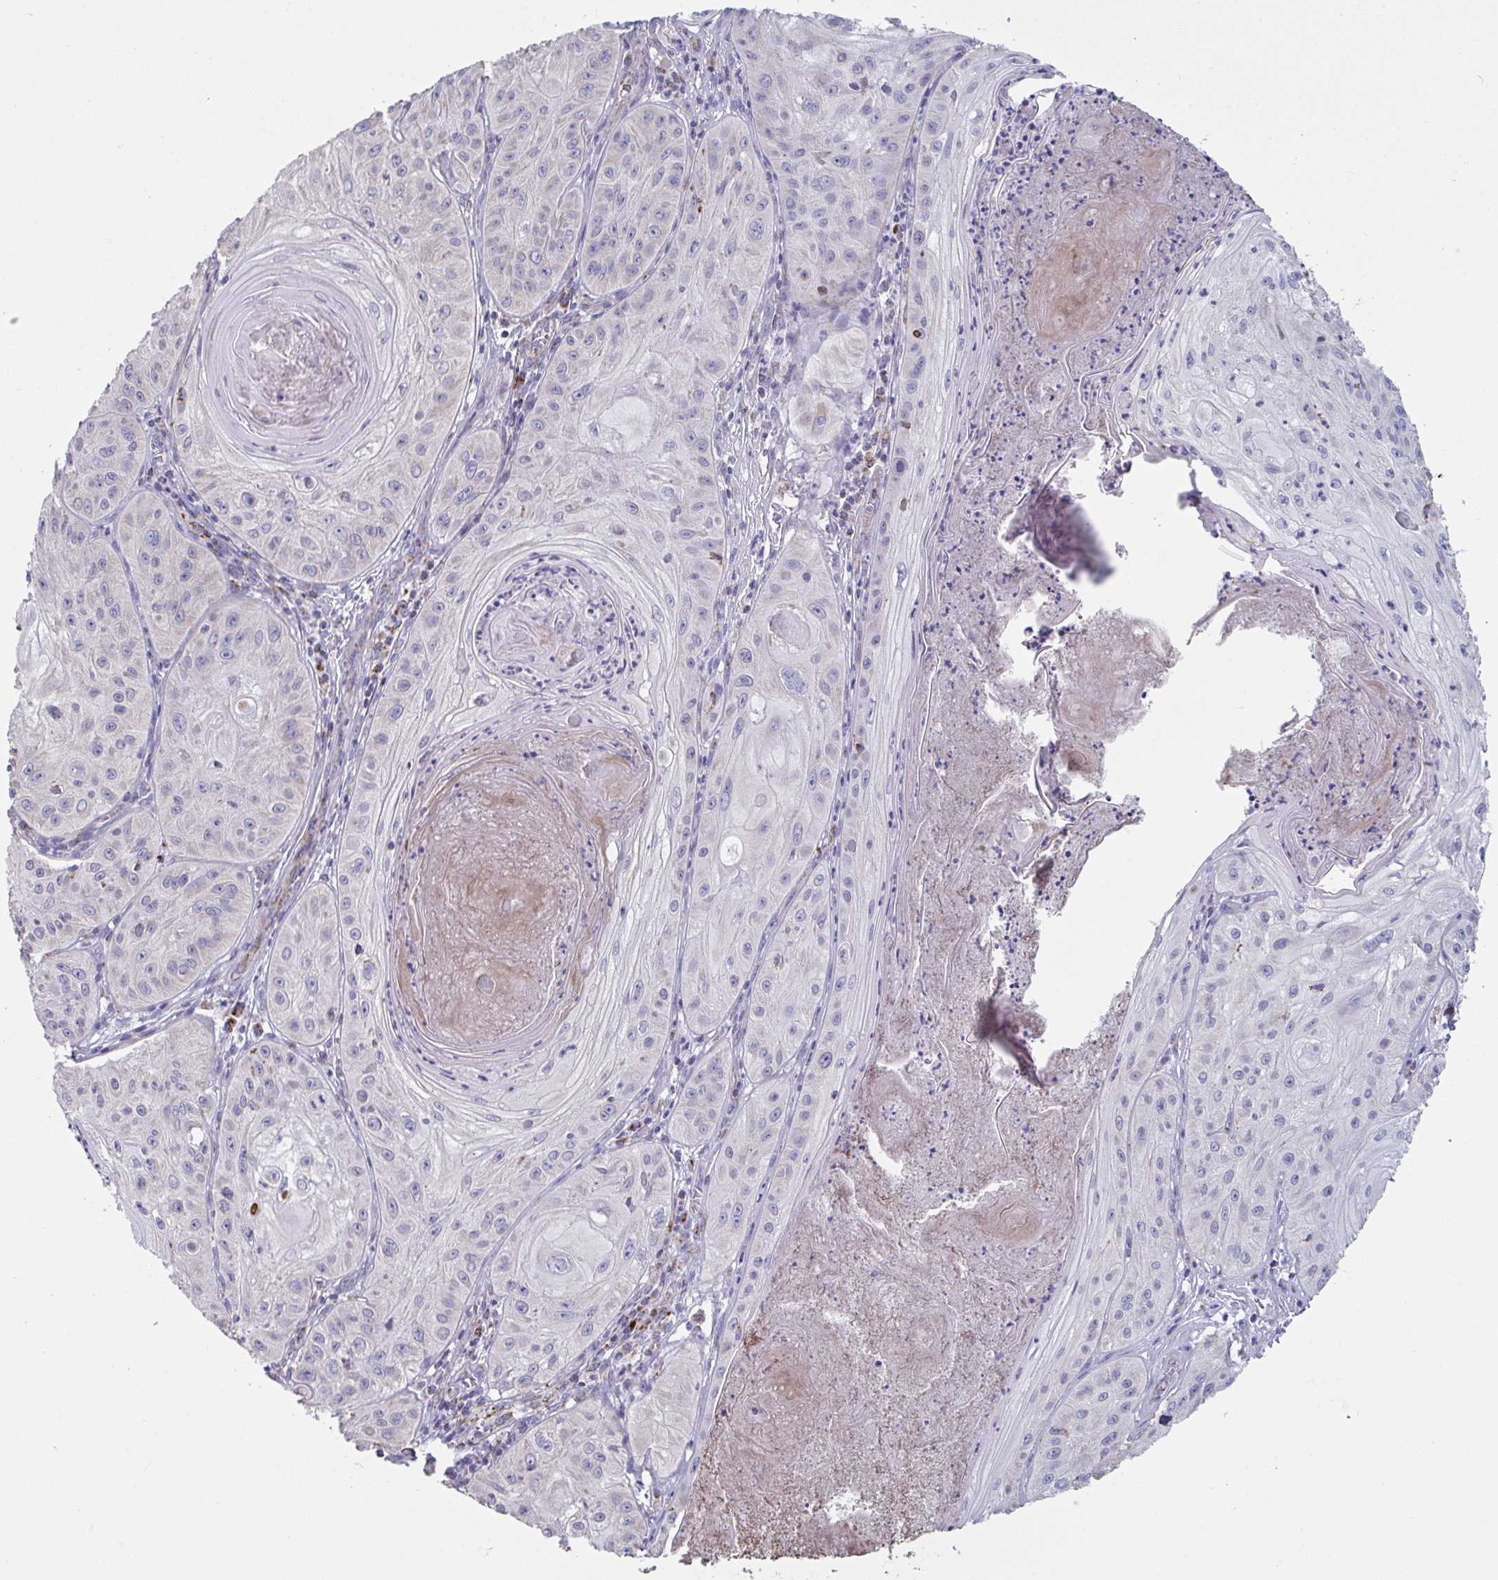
{"staining": {"intensity": "negative", "quantity": "none", "location": "none"}, "tissue": "skin cancer", "cell_type": "Tumor cells", "image_type": "cancer", "snomed": [{"axis": "morphology", "description": "Squamous cell carcinoma, NOS"}, {"axis": "topography", "description": "Skin"}], "caption": "A micrograph of human skin cancer (squamous cell carcinoma) is negative for staining in tumor cells.", "gene": "BCAT2", "patient": {"sex": "male", "age": 85}}